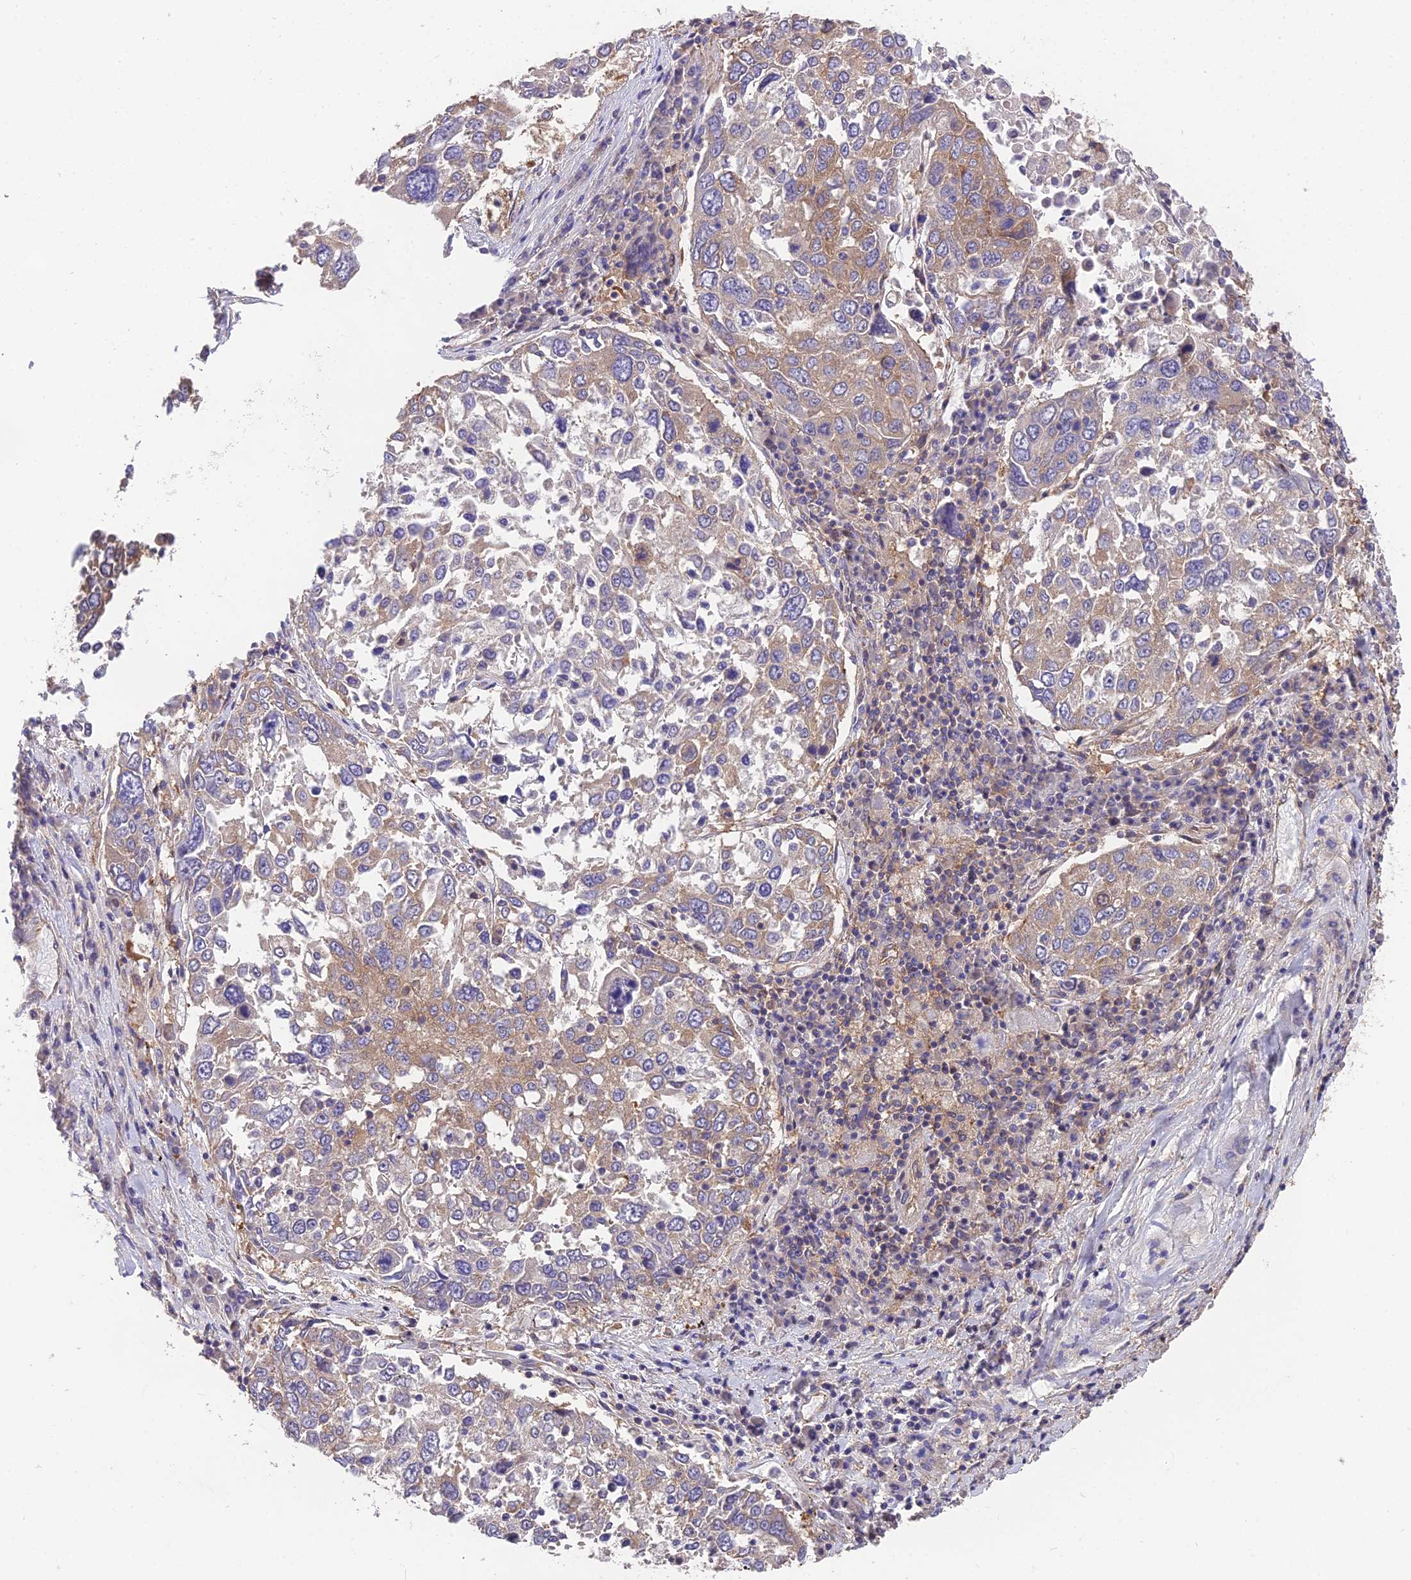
{"staining": {"intensity": "moderate", "quantity": "25%-75%", "location": "cytoplasmic/membranous"}, "tissue": "lung cancer", "cell_type": "Tumor cells", "image_type": "cancer", "snomed": [{"axis": "morphology", "description": "Squamous cell carcinoma, NOS"}, {"axis": "topography", "description": "Lung"}], "caption": "Immunohistochemical staining of lung squamous cell carcinoma displays medium levels of moderate cytoplasmic/membranous protein positivity in approximately 25%-75% of tumor cells.", "gene": "BLOC1S4", "patient": {"sex": "male", "age": 65}}